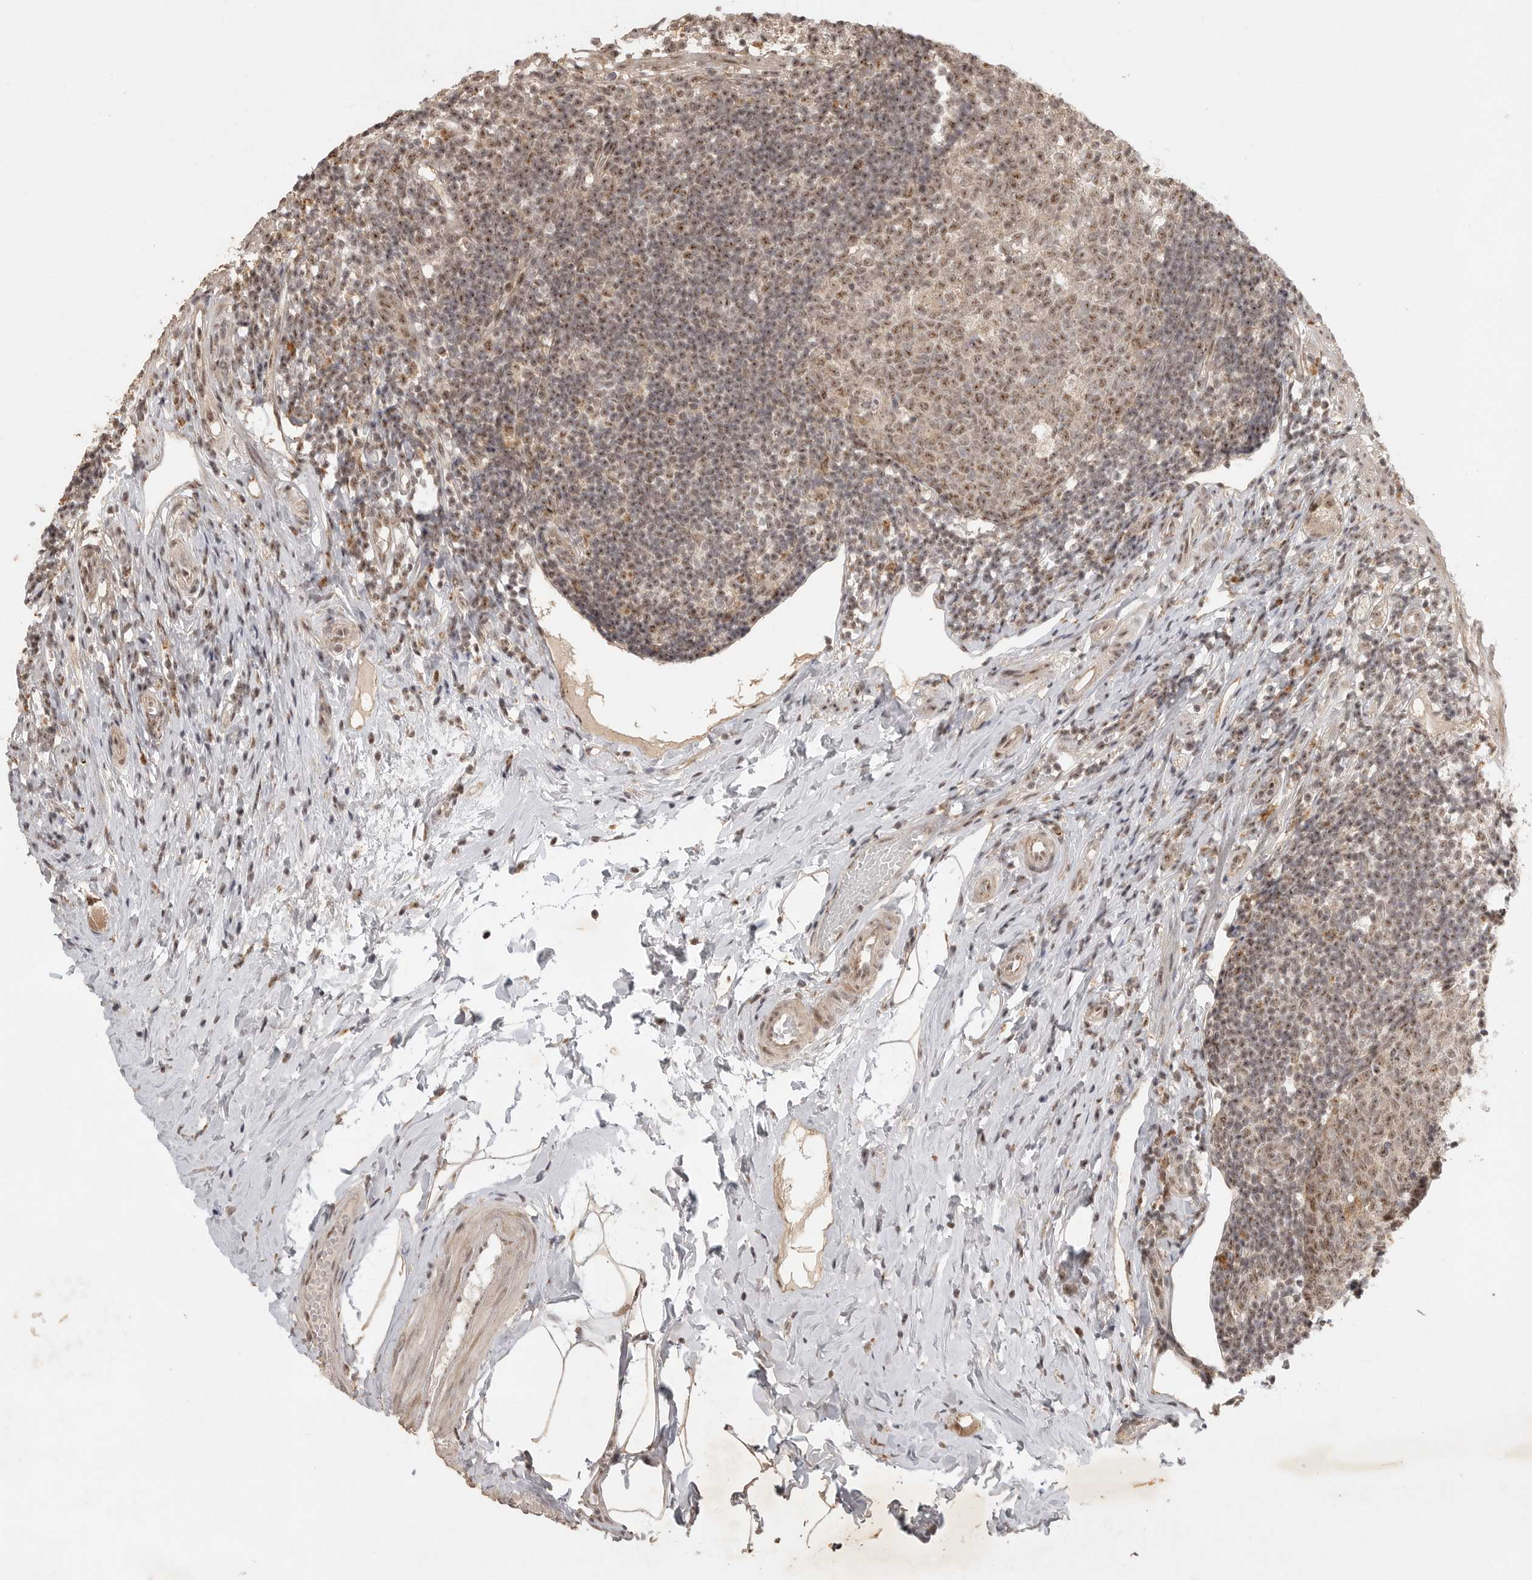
{"staining": {"intensity": "moderate", "quantity": ">75%", "location": "nuclear"}, "tissue": "appendix", "cell_type": "Glandular cells", "image_type": "normal", "snomed": [{"axis": "morphology", "description": "Normal tissue, NOS"}, {"axis": "topography", "description": "Appendix"}], "caption": "Immunohistochemical staining of unremarkable human appendix reveals >75% levels of moderate nuclear protein positivity in about >75% of glandular cells.", "gene": "POMP", "patient": {"sex": "female", "age": 20}}